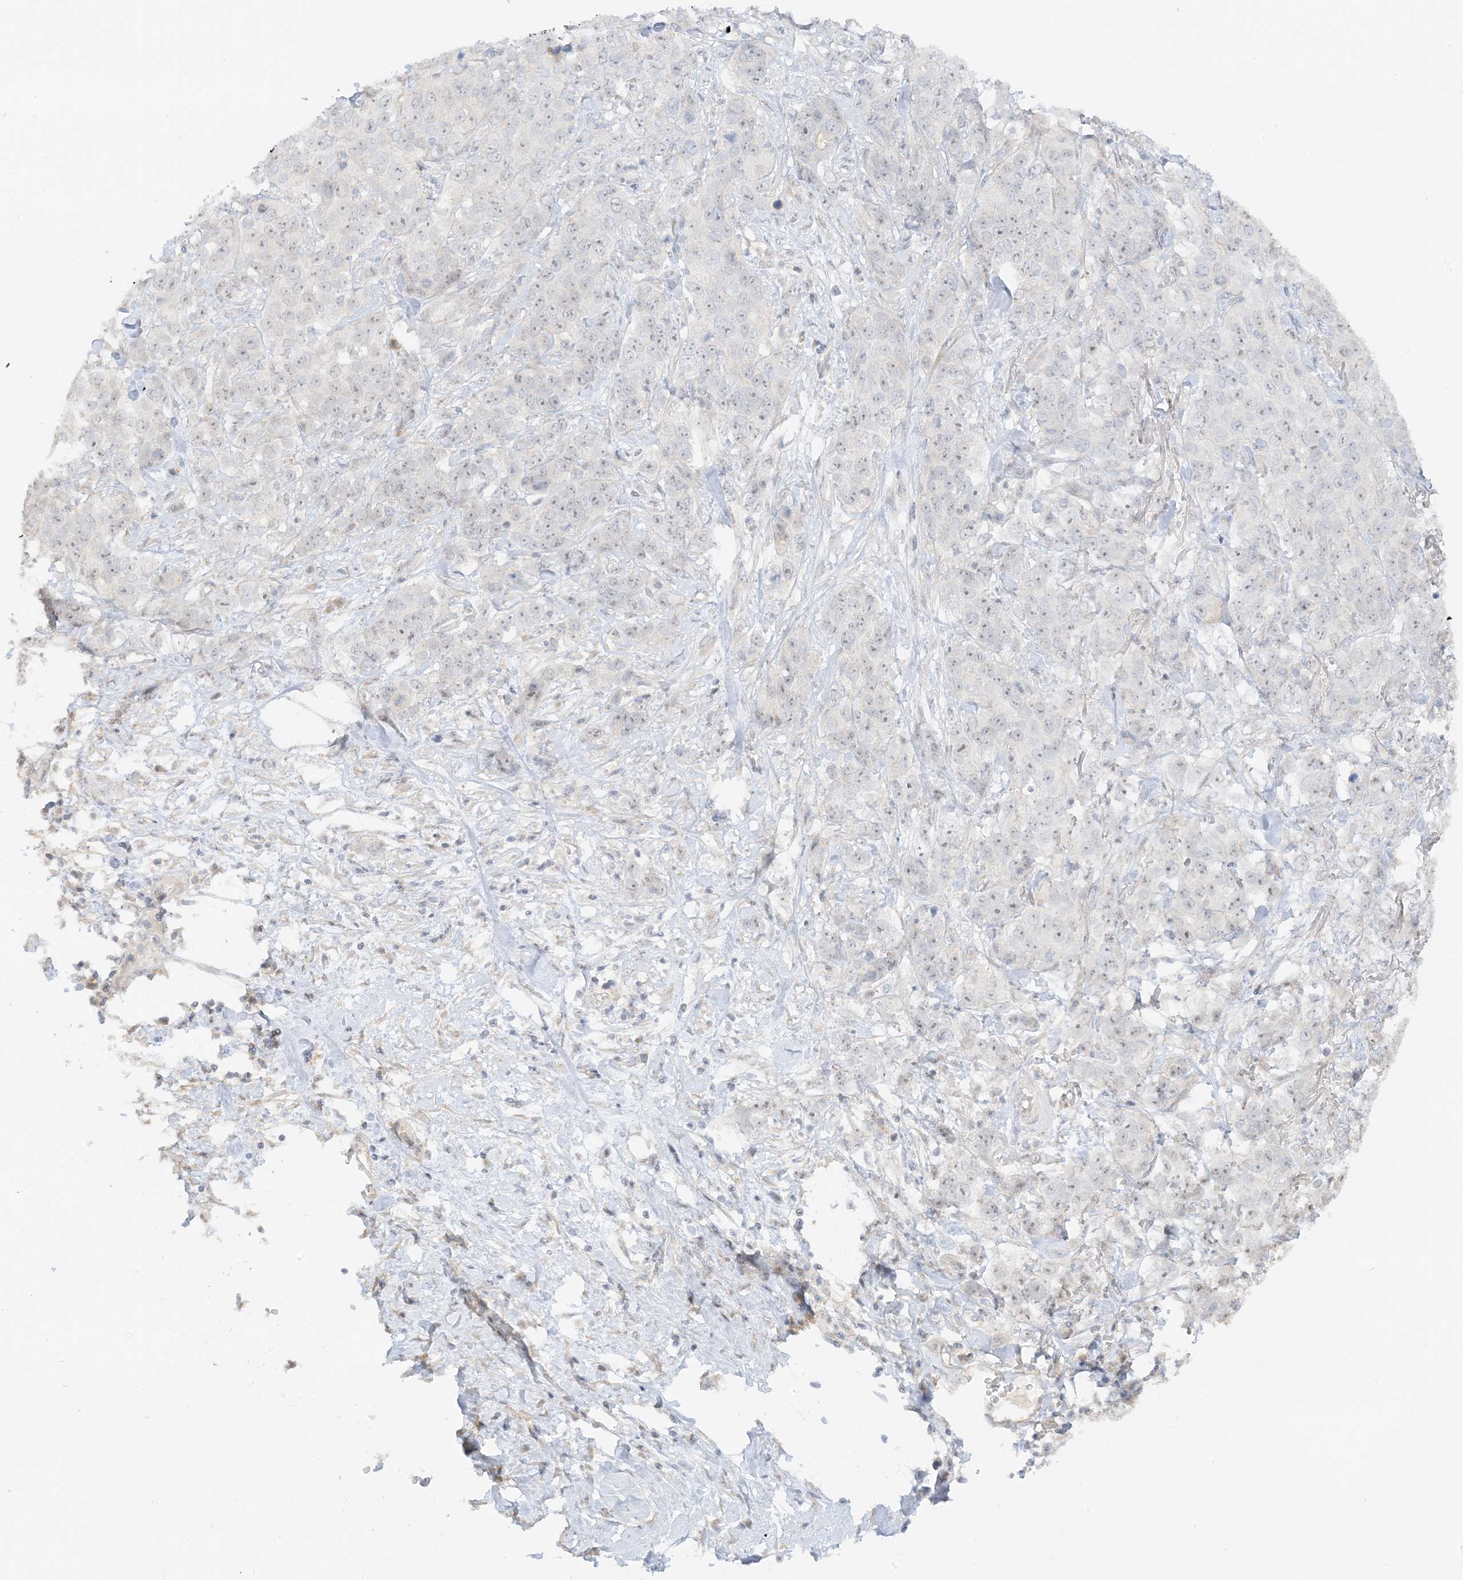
{"staining": {"intensity": "weak", "quantity": ">75%", "location": "nuclear"}, "tissue": "stomach cancer", "cell_type": "Tumor cells", "image_type": "cancer", "snomed": [{"axis": "morphology", "description": "Adenocarcinoma, NOS"}, {"axis": "topography", "description": "Stomach"}], "caption": "Protein expression by immunohistochemistry (IHC) demonstrates weak nuclear expression in about >75% of tumor cells in stomach cancer (adenocarcinoma). (brown staining indicates protein expression, while blue staining denotes nuclei).", "gene": "ETAA1", "patient": {"sex": "male", "age": 48}}